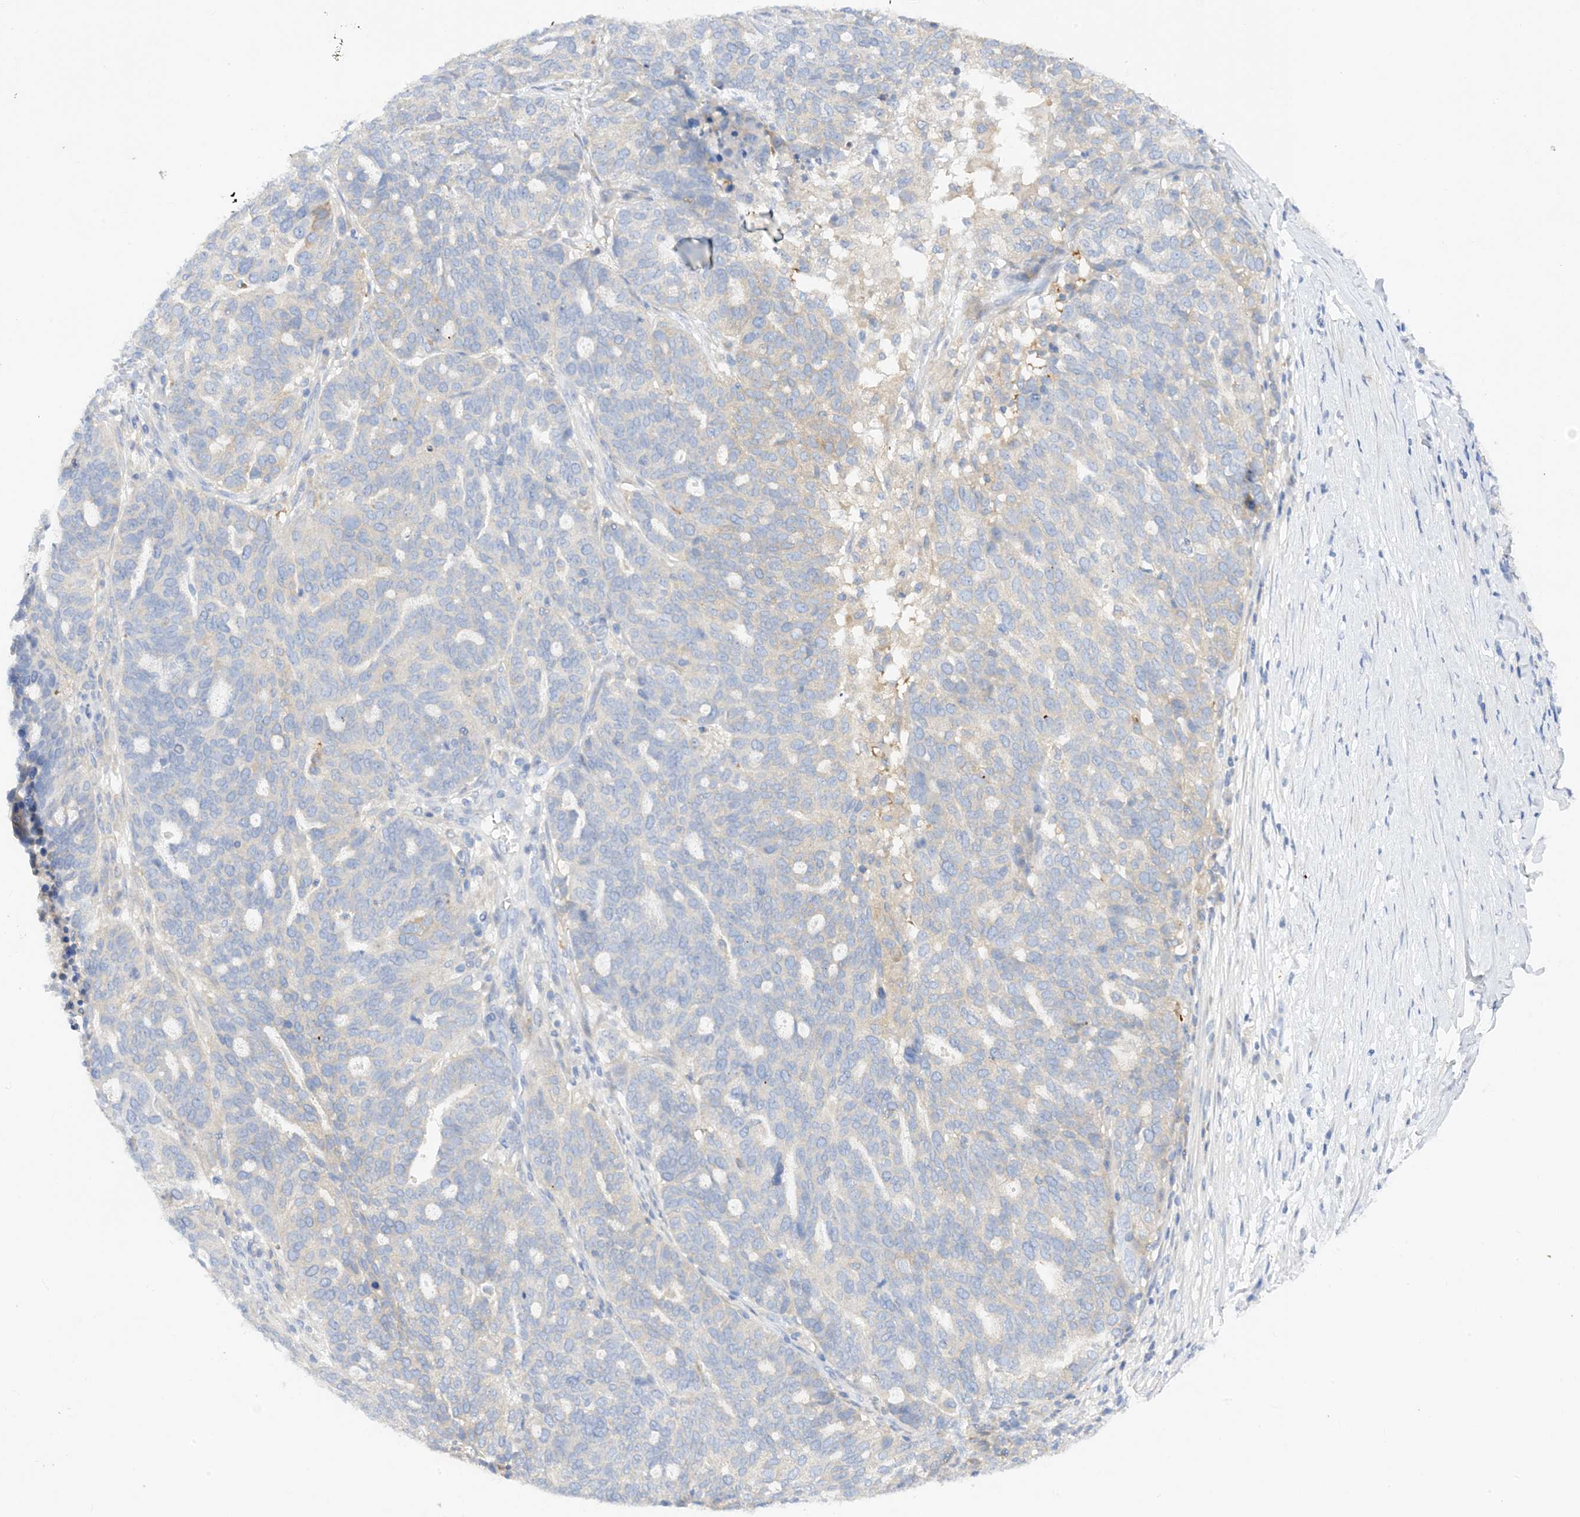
{"staining": {"intensity": "negative", "quantity": "none", "location": "none"}, "tissue": "ovarian cancer", "cell_type": "Tumor cells", "image_type": "cancer", "snomed": [{"axis": "morphology", "description": "Cystadenocarcinoma, serous, NOS"}, {"axis": "topography", "description": "Ovary"}], "caption": "Tumor cells show no significant expression in ovarian serous cystadenocarcinoma.", "gene": "ARV1", "patient": {"sex": "female", "age": 59}}